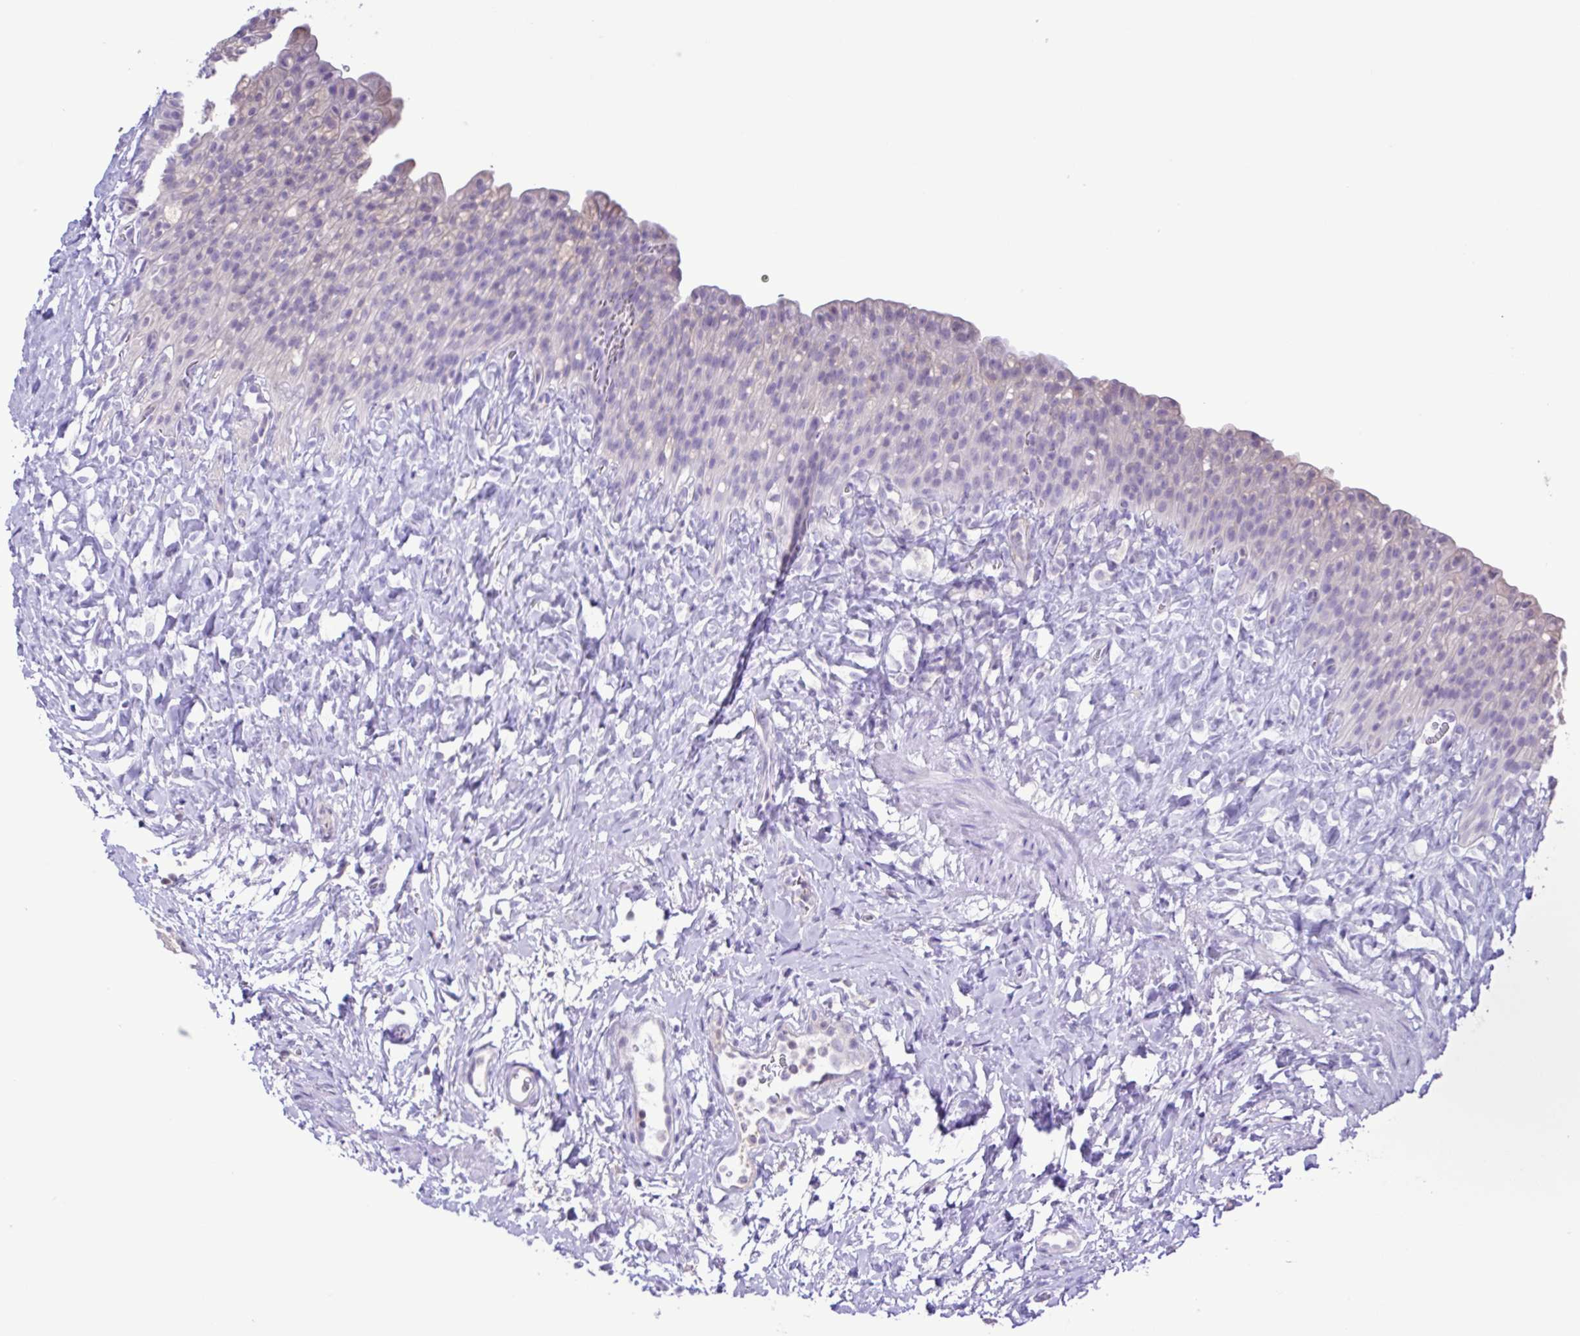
{"staining": {"intensity": "negative", "quantity": "none", "location": "none"}, "tissue": "urinary bladder", "cell_type": "Urothelial cells", "image_type": "normal", "snomed": [{"axis": "morphology", "description": "Normal tissue, NOS"}, {"axis": "topography", "description": "Urinary bladder"}, {"axis": "topography", "description": "Prostate"}], "caption": "An immunohistochemistry (IHC) histopathology image of unremarkable urinary bladder is shown. There is no staining in urothelial cells of urinary bladder.", "gene": "CYP17A1", "patient": {"sex": "male", "age": 76}}